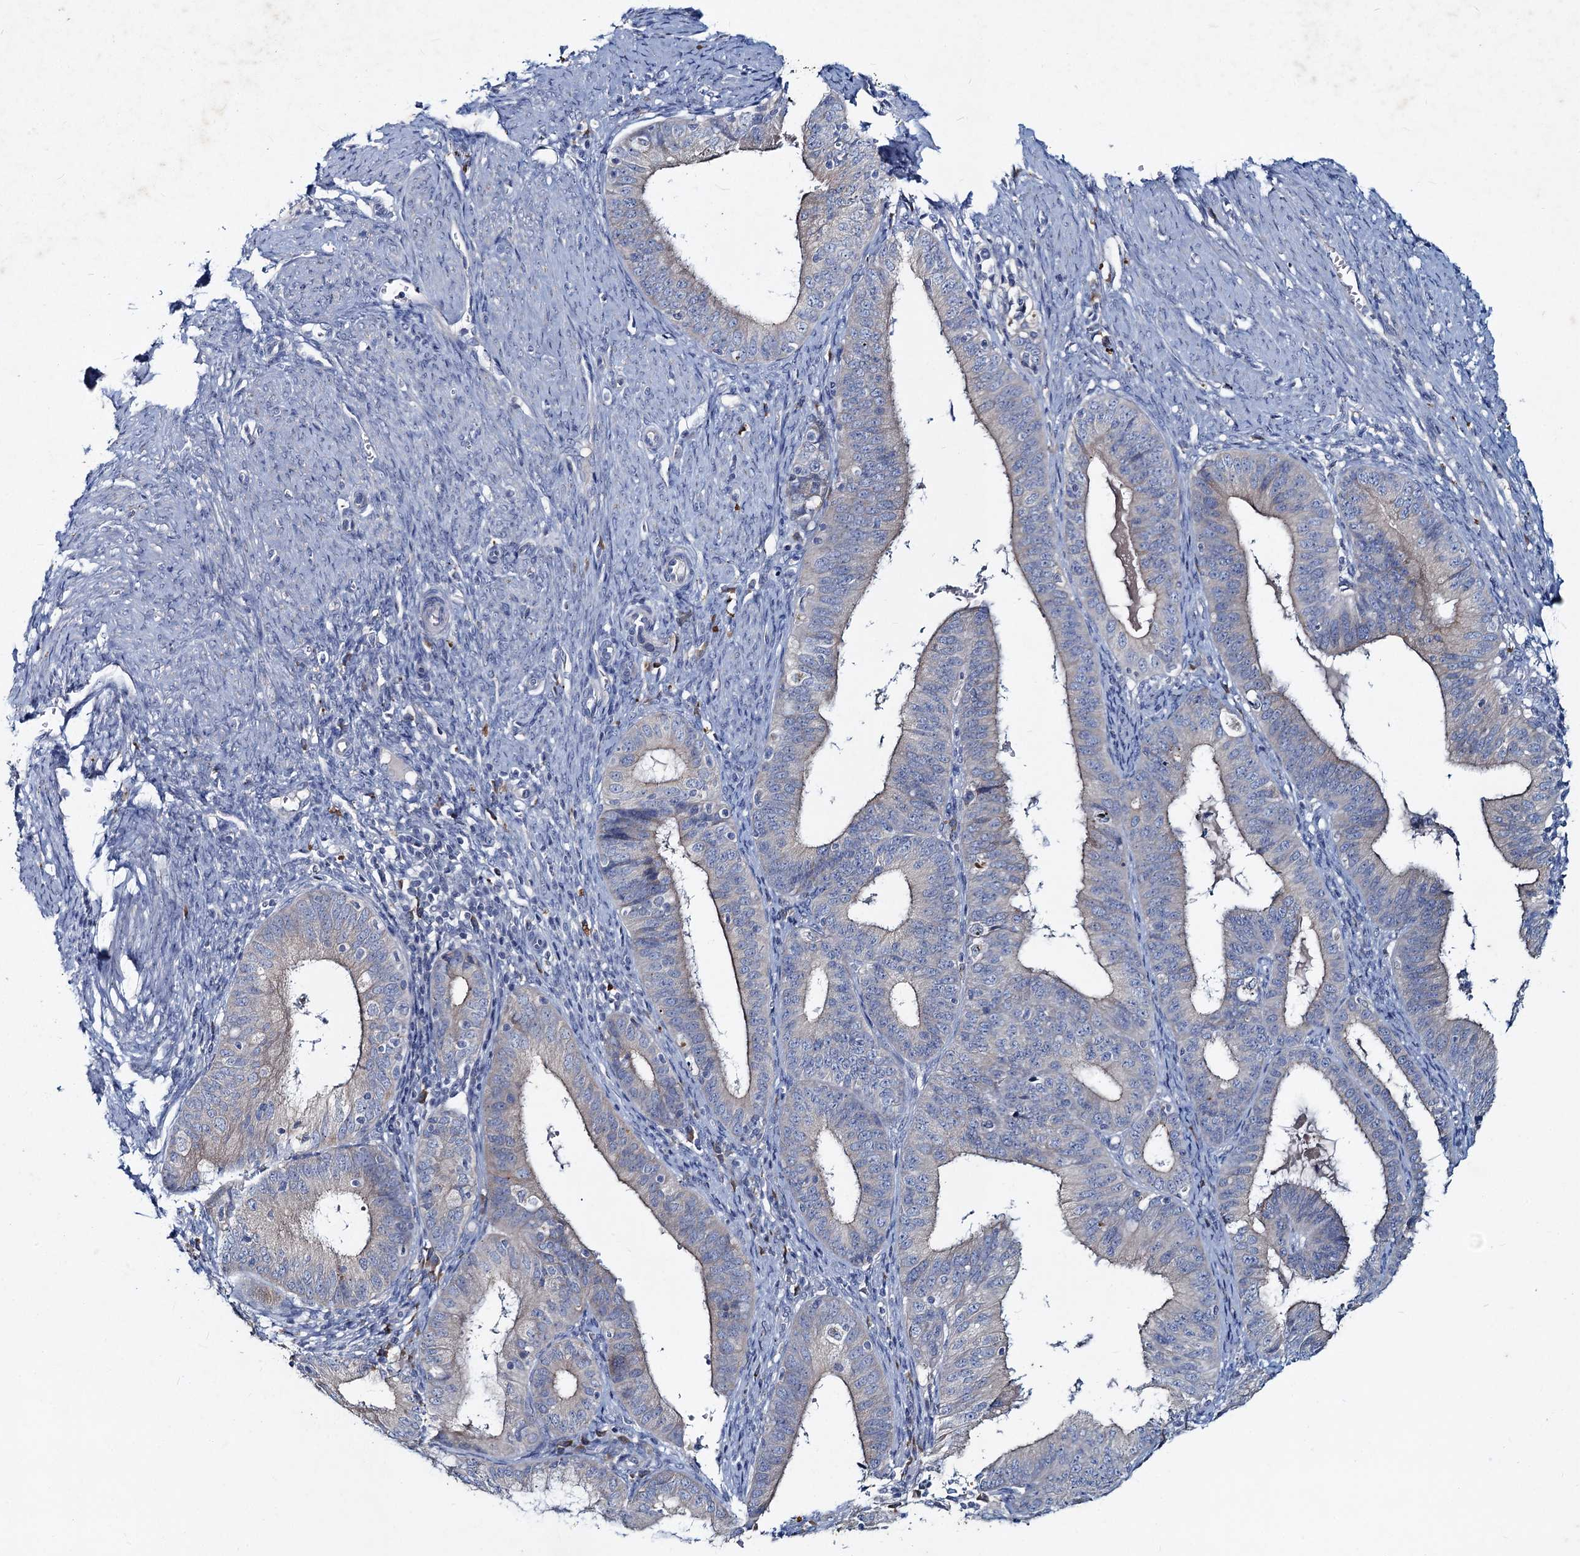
{"staining": {"intensity": "weak", "quantity": "<25%", "location": "cytoplasmic/membranous"}, "tissue": "endometrial cancer", "cell_type": "Tumor cells", "image_type": "cancer", "snomed": [{"axis": "morphology", "description": "Adenocarcinoma, NOS"}, {"axis": "topography", "description": "Endometrium"}], "caption": "Tumor cells show no significant staining in endometrial adenocarcinoma. (DAB (3,3'-diaminobenzidine) immunohistochemistry, high magnification).", "gene": "TMX2", "patient": {"sex": "female", "age": 51}}